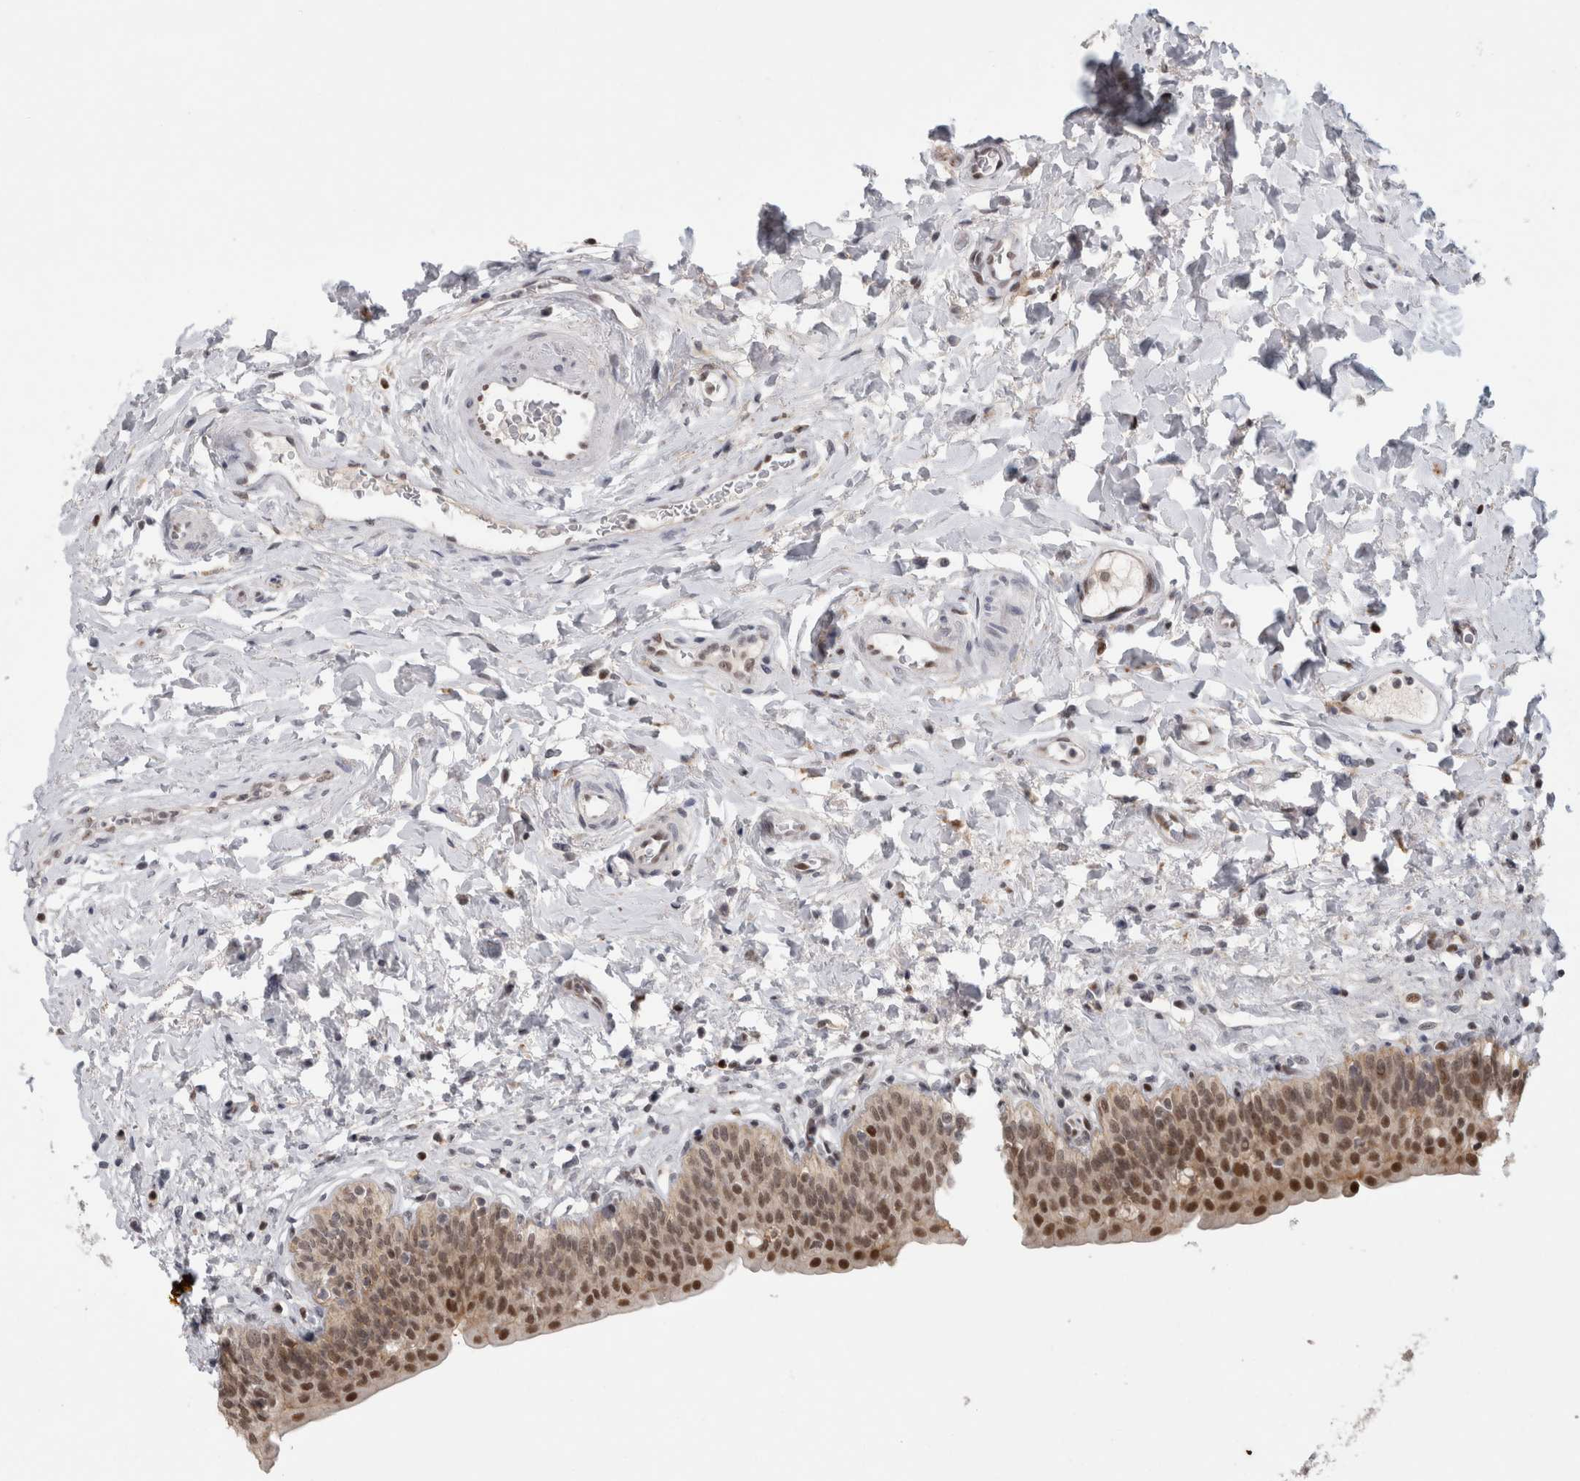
{"staining": {"intensity": "moderate", "quantity": ">75%", "location": "cytoplasmic/membranous,nuclear"}, "tissue": "urinary bladder", "cell_type": "Urothelial cells", "image_type": "normal", "snomed": [{"axis": "morphology", "description": "Normal tissue, NOS"}, {"axis": "topography", "description": "Urinary bladder"}], "caption": "Brown immunohistochemical staining in unremarkable human urinary bladder shows moderate cytoplasmic/membranous,nuclear positivity in about >75% of urothelial cells.", "gene": "SRARP", "patient": {"sex": "male", "age": 83}}